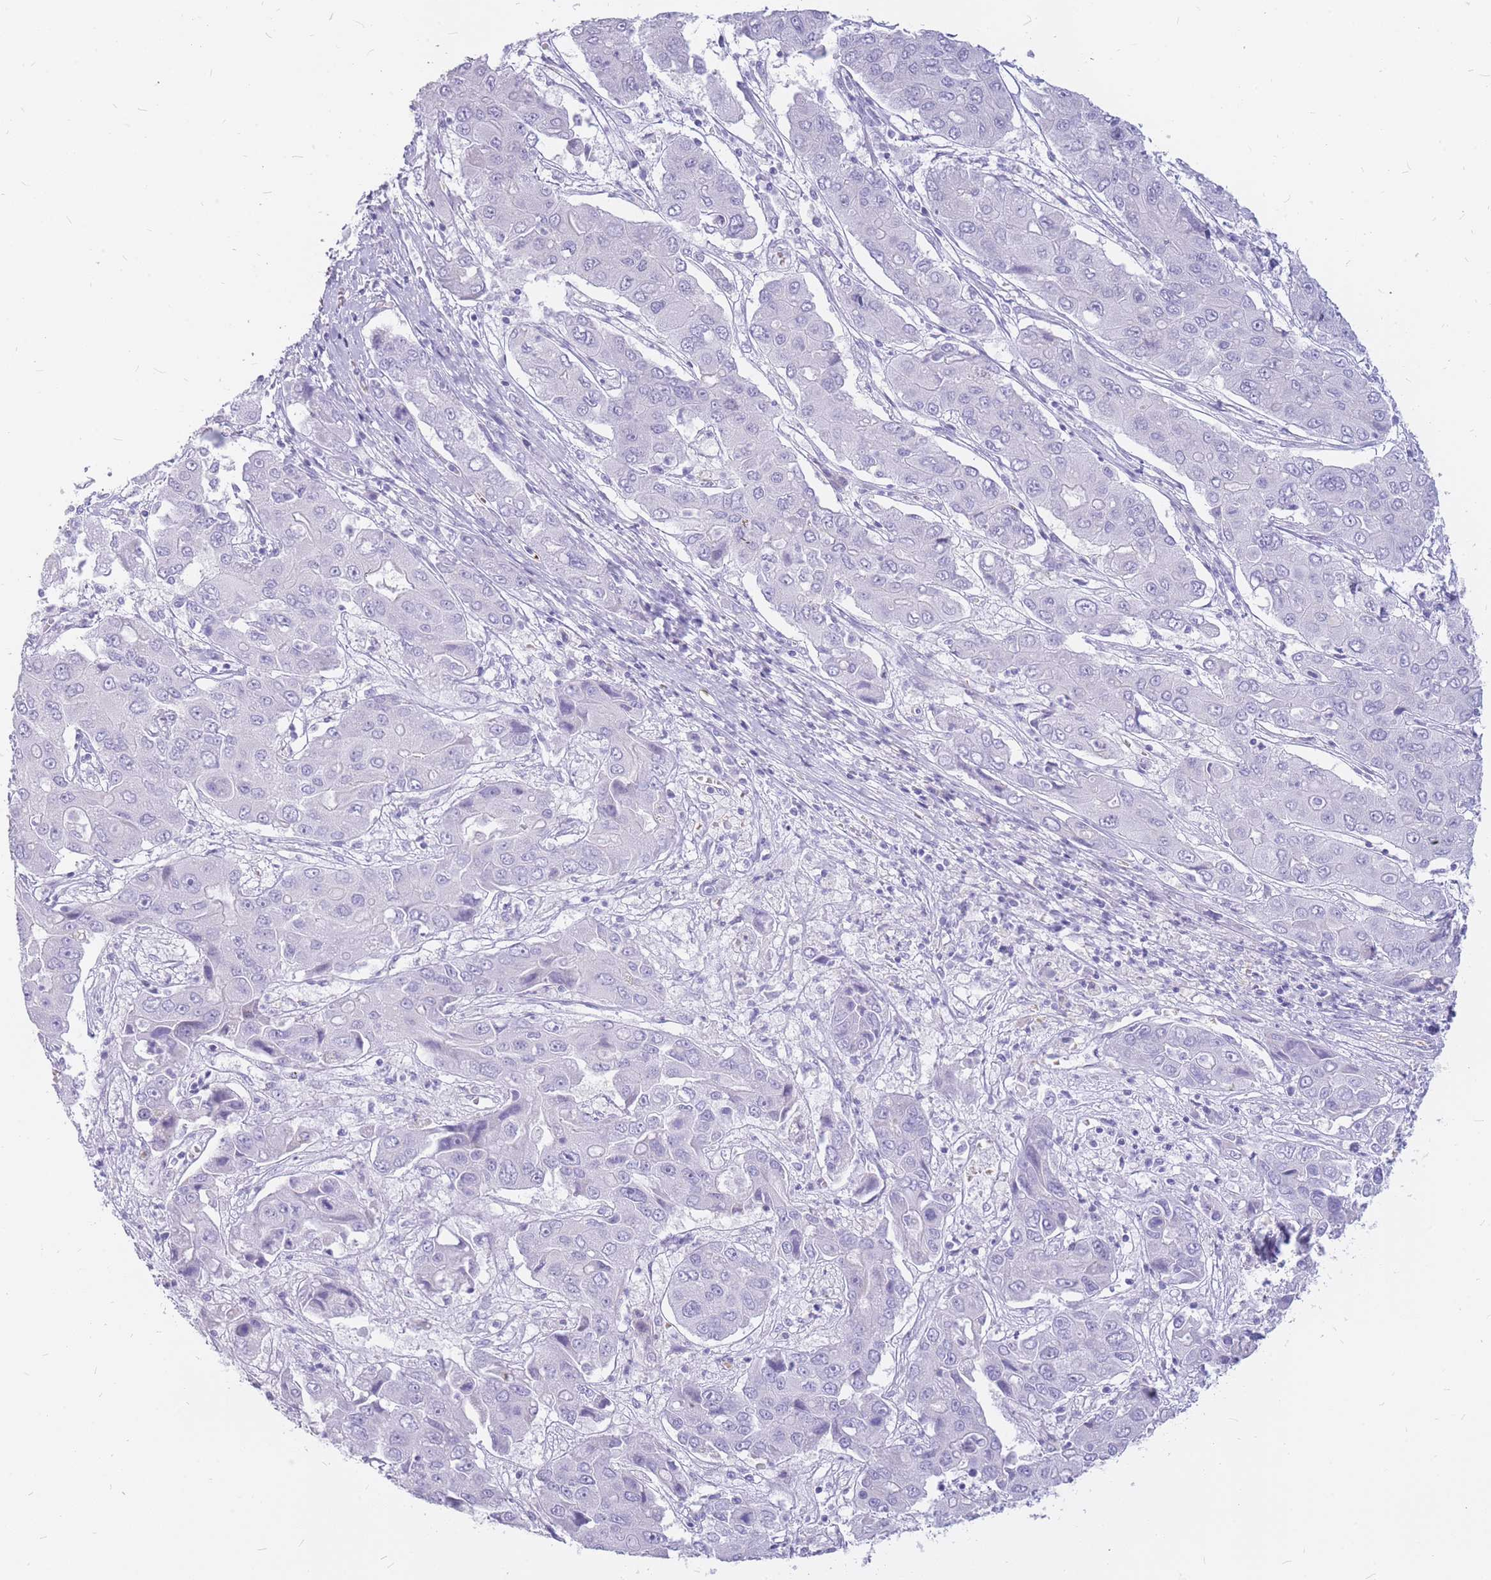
{"staining": {"intensity": "negative", "quantity": "none", "location": "none"}, "tissue": "liver cancer", "cell_type": "Tumor cells", "image_type": "cancer", "snomed": [{"axis": "morphology", "description": "Cholangiocarcinoma"}, {"axis": "topography", "description": "Liver"}], "caption": "Immunohistochemistry (IHC) histopathology image of human liver cancer (cholangiocarcinoma) stained for a protein (brown), which shows no staining in tumor cells. (DAB immunohistochemistry (IHC) with hematoxylin counter stain).", "gene": "INS", "patient": {"sex": "male", "age": 67}}